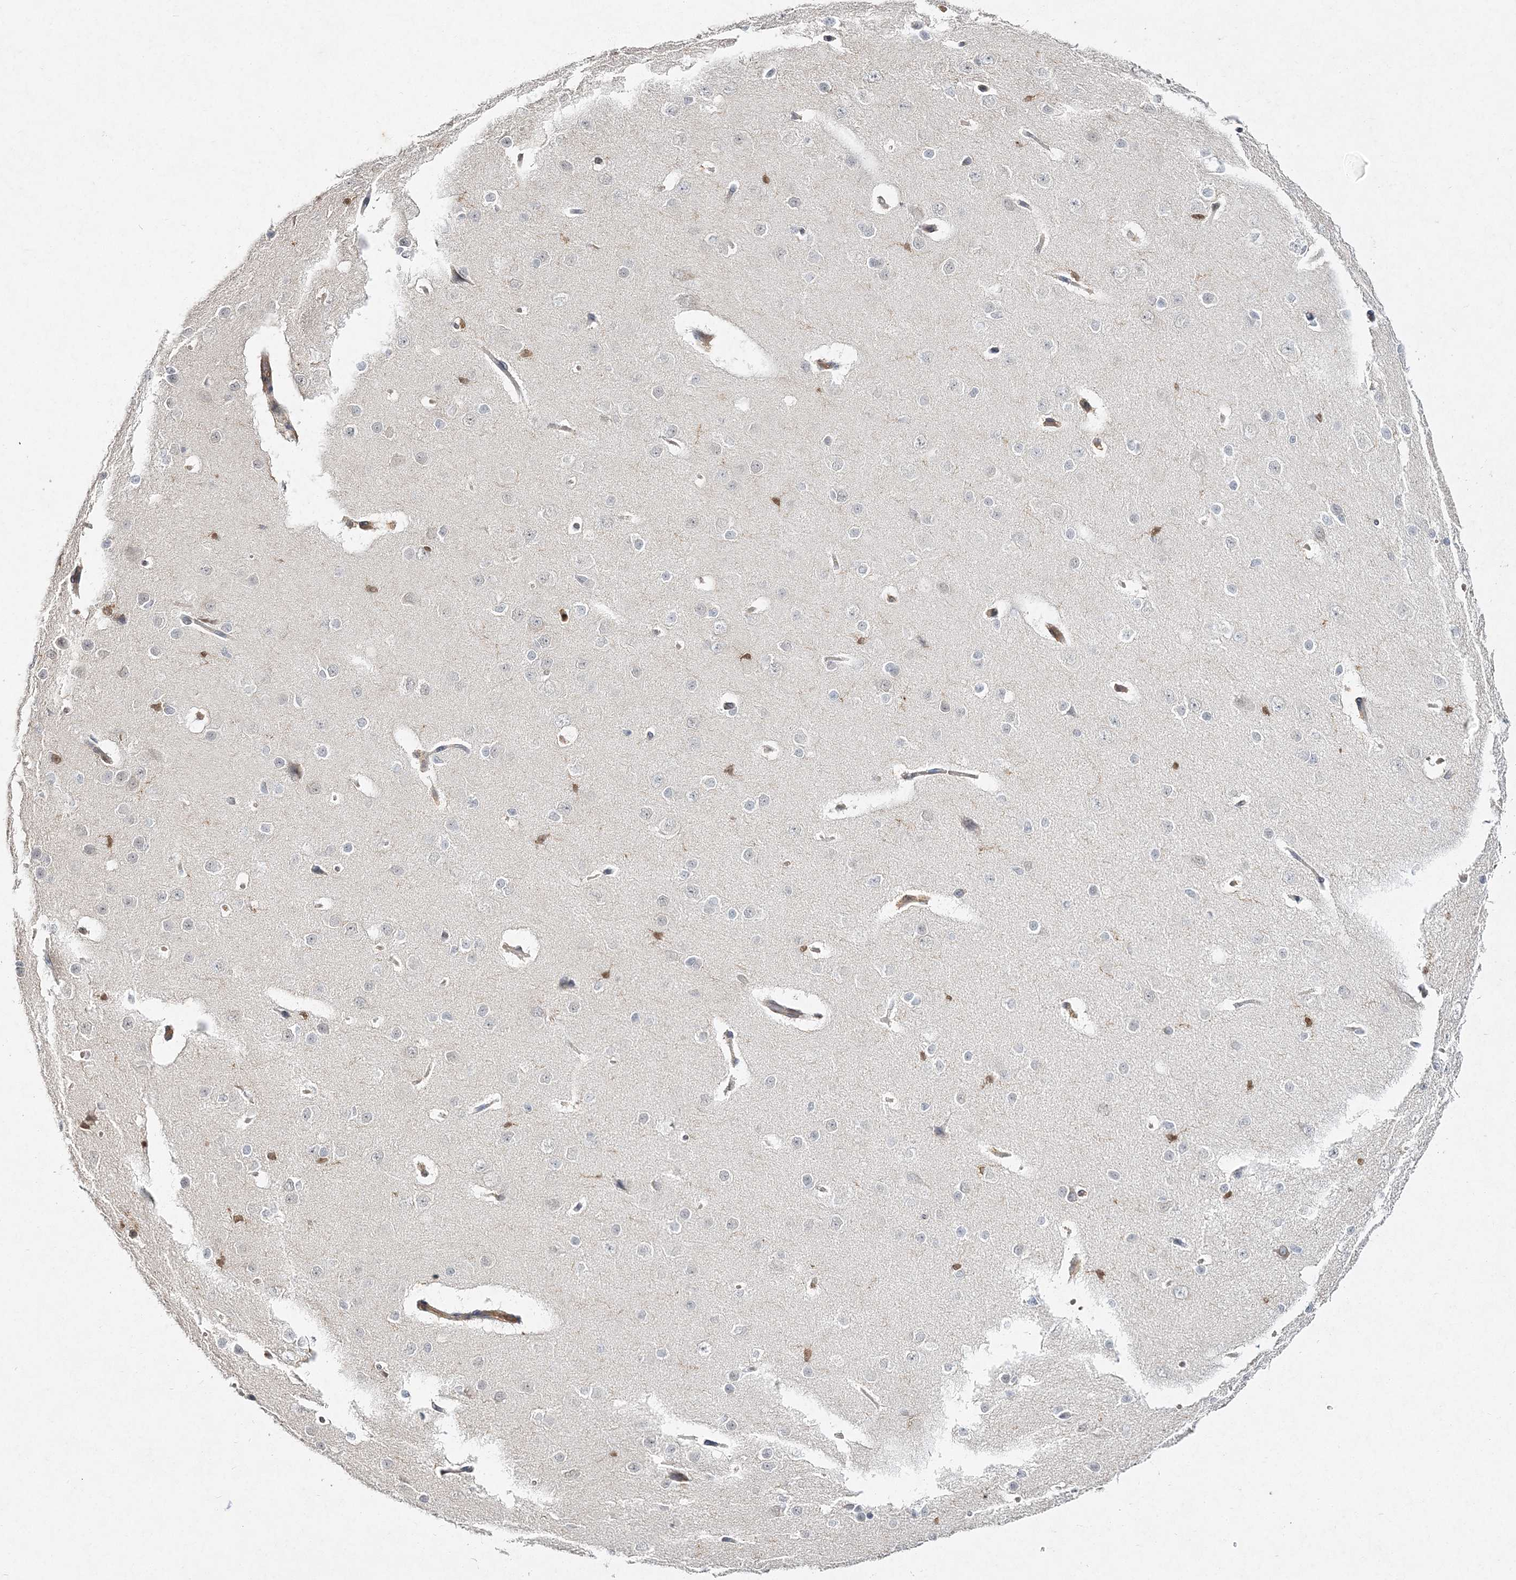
{"staining": {"intensity": "weak", "quantity": "25%-75%", "location": "cytoplasmic/membranous,nuclear"}, "tissue": "cerebral cortex", "cell_type": "Endothelial cells", "image_type": "normal", "snomed": [{"axis": "morphology", "description": "Normal tissue, NOS"}, {"axis": "morphology", "description": "Developmental malformation"}, {"axis": "topography", "description": "Cerebral cortex"}], "caption": "Weak cytoplasmic/membranous,nuclear expression is seen in about 25%-75% of endothelial cells in normal cerebral cortex. (Stains: DAB (3,3'-diaminobenzidine) in brown, nuclei in blue, Microscopy: brightfield microscopy at high magnification).", "gene": "S100A11", "patient": {"sex": "female", "age": 30}}